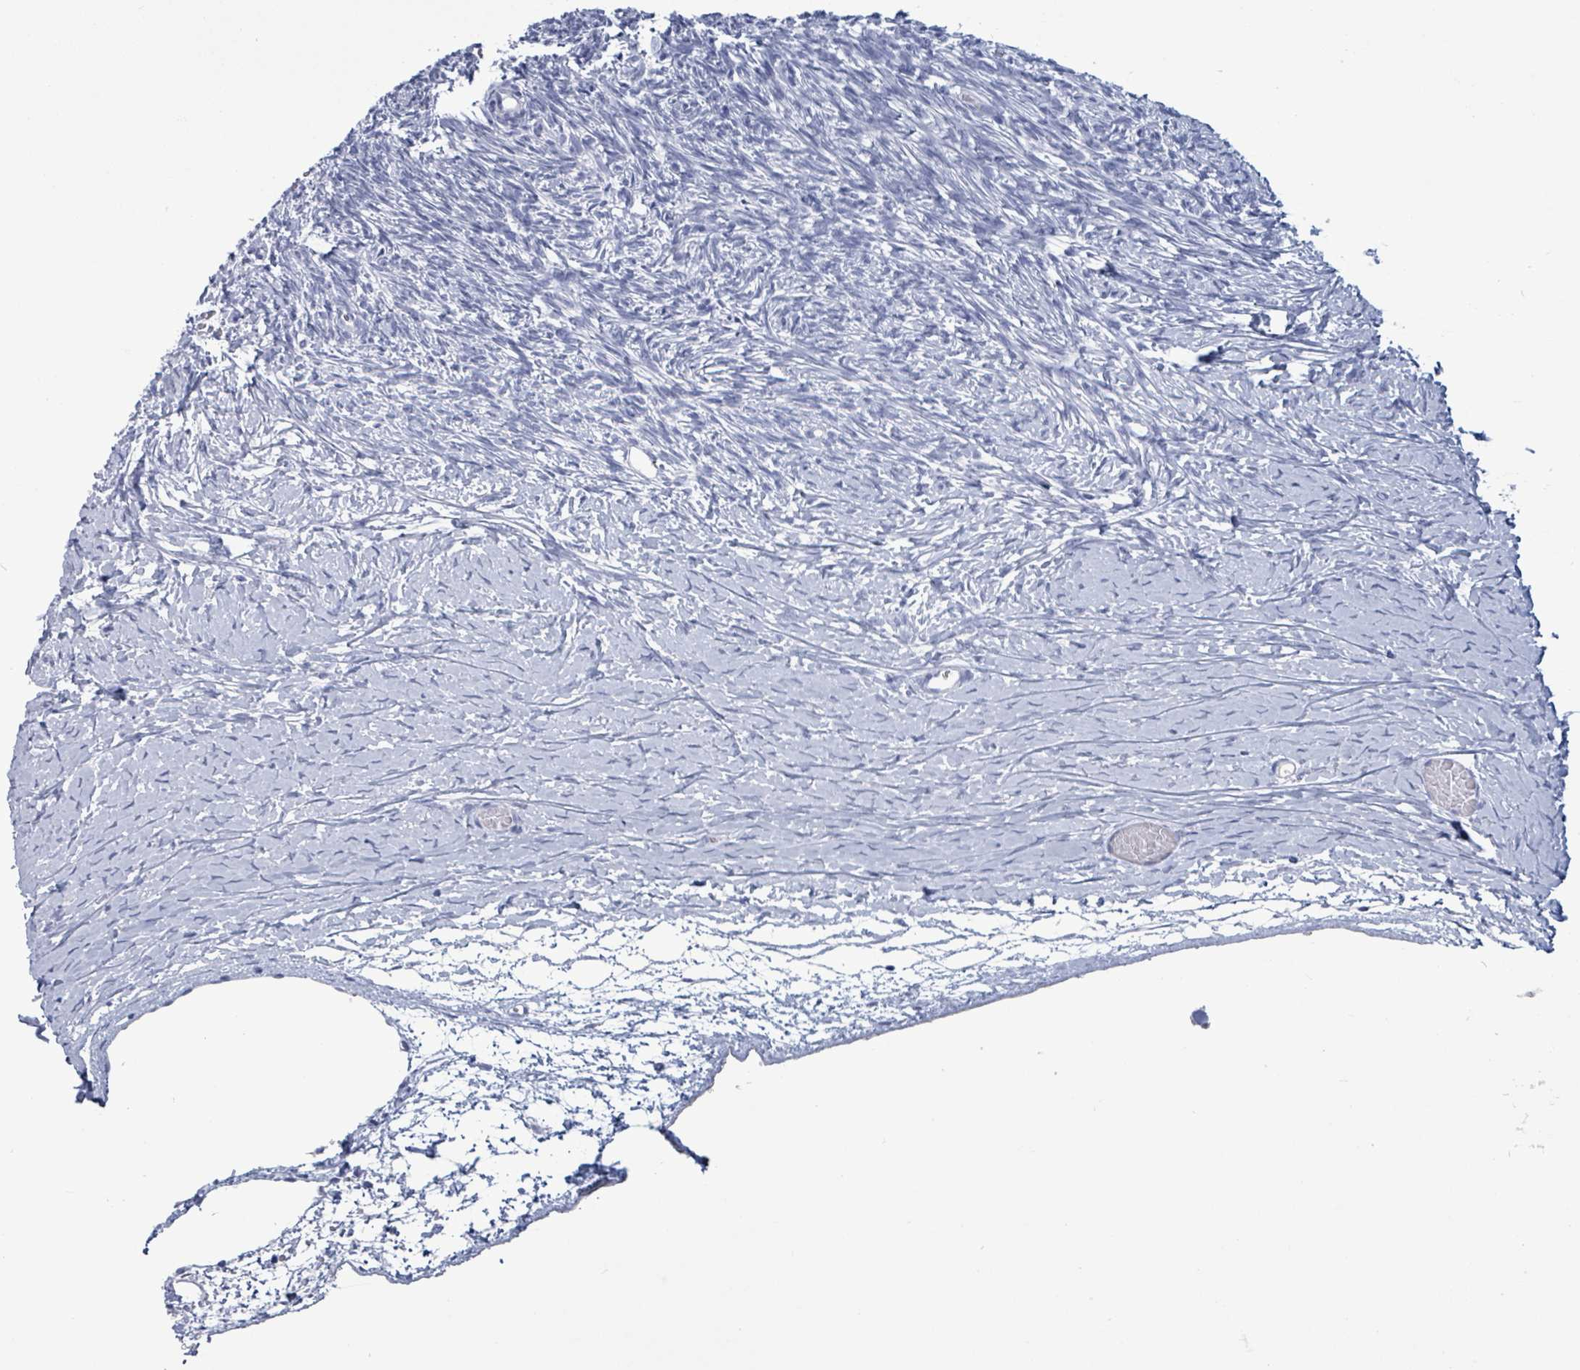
{"staining": {"intensity": "negative", "quantity": "none", "location": "none"}, "tissue": "ovary", "cell_type": "Ovarian stroma cells", "image_type": "normal", "snomed": [{"axis": "morphology", "description": "Normal tissue, NOS"}, {"axis": "topography", "description": "Ovary"}], "caption": "This is a micrograph of immunohistochemistry (IHC) staining of unremarkable ovary, which shows no expression in ovarian stroma cells.", "gene": "NKX2", "patient": {"sex": "female", "age": 39}}